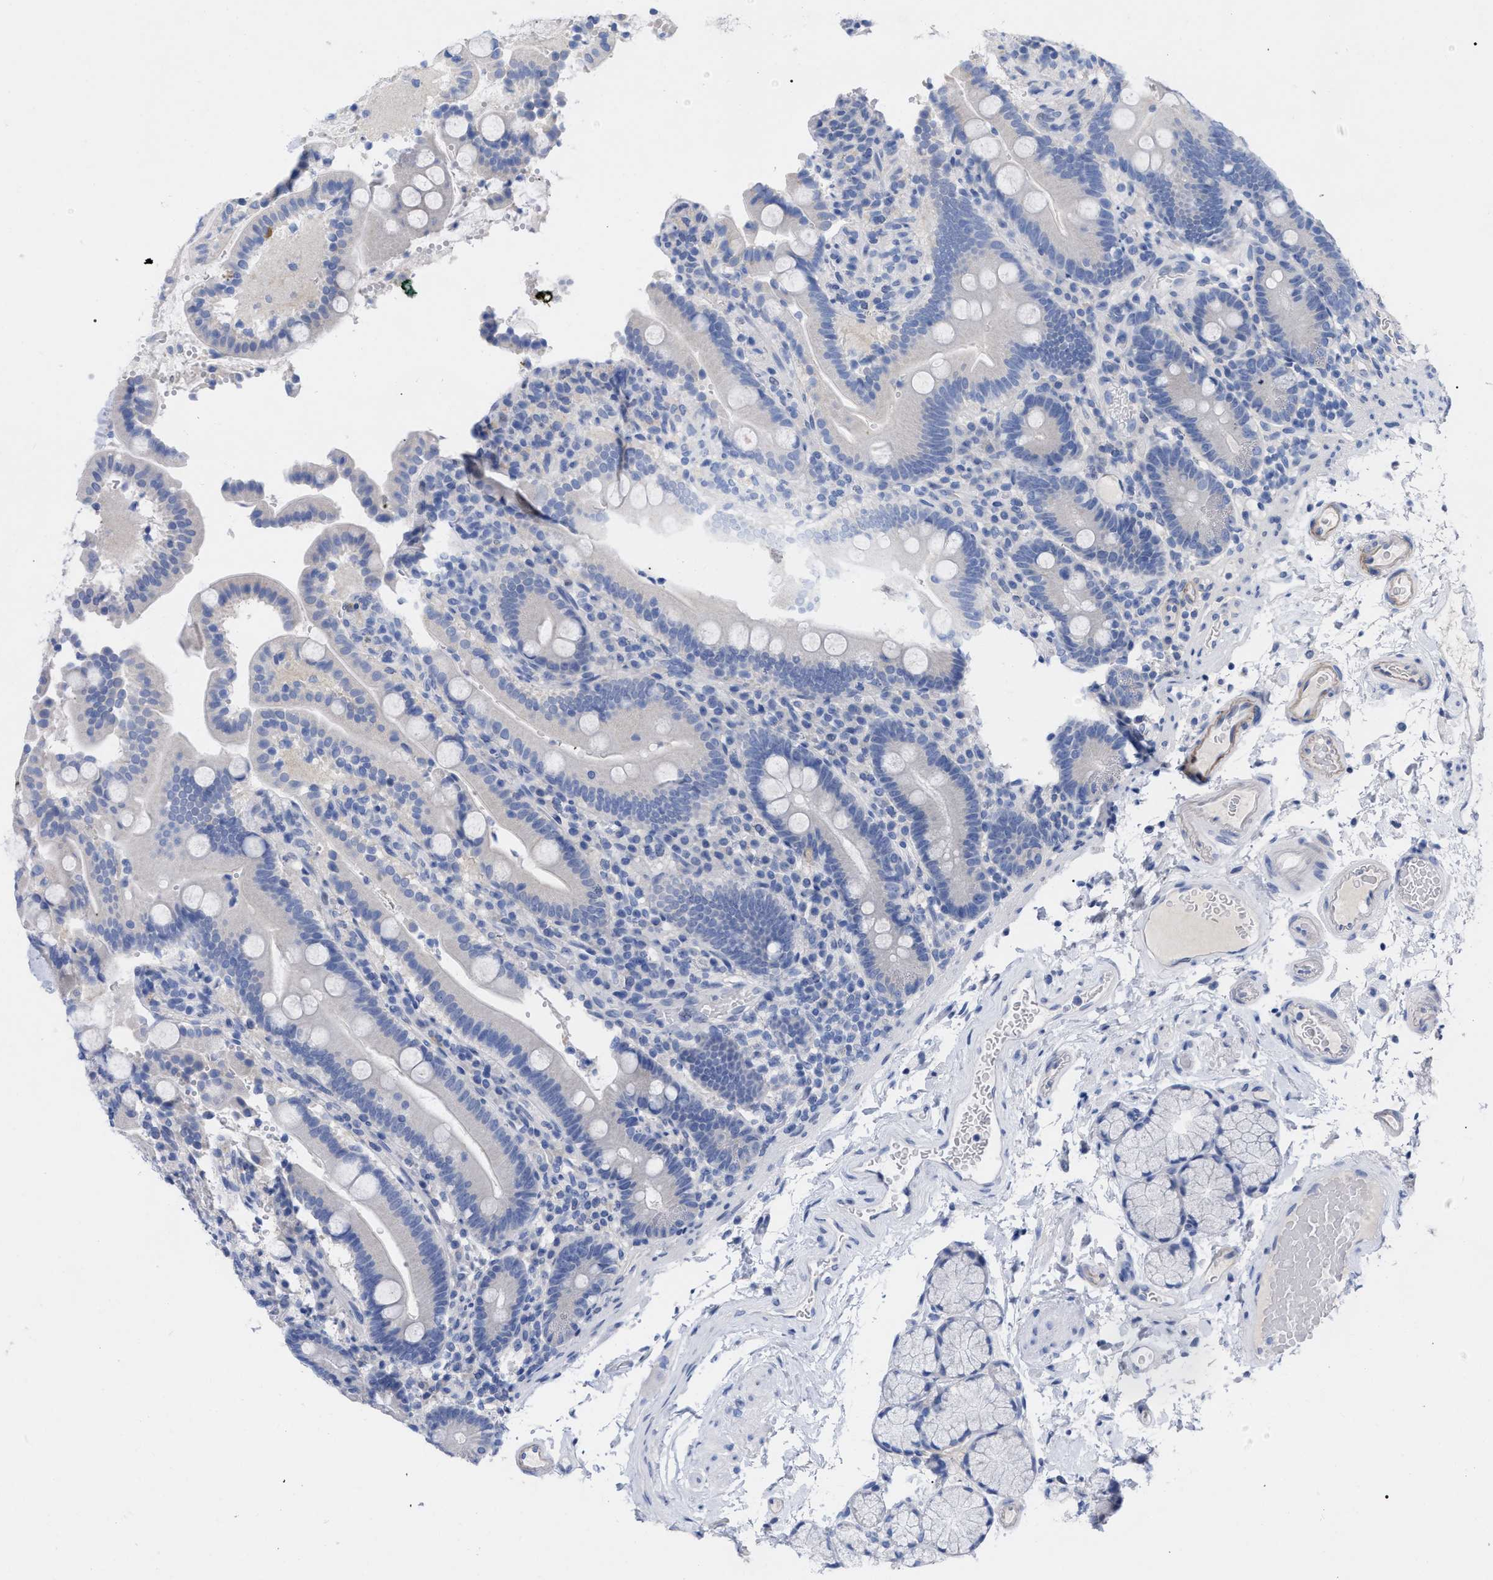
{"staining": {"intensity": "negative", "quantity": "none", "location": "none"}, "tissue": "duodenum", "cell_type": "Glandular cells", "image_type": "normal", "snomed": [{"axis": "morphology", "description": "Normal tissue, NOS"}, {"axis": "topography", "description": "Small intestine, NOS"}], "caption": "Immunohistochemistry (IHC) photomicrograph of benign duodenum: human duodenum stained with DAB demonstrates no significant protein staining in glandular cells.", "gene": "HAPLN1", "patient": {"sex": "female", "age": 71}}